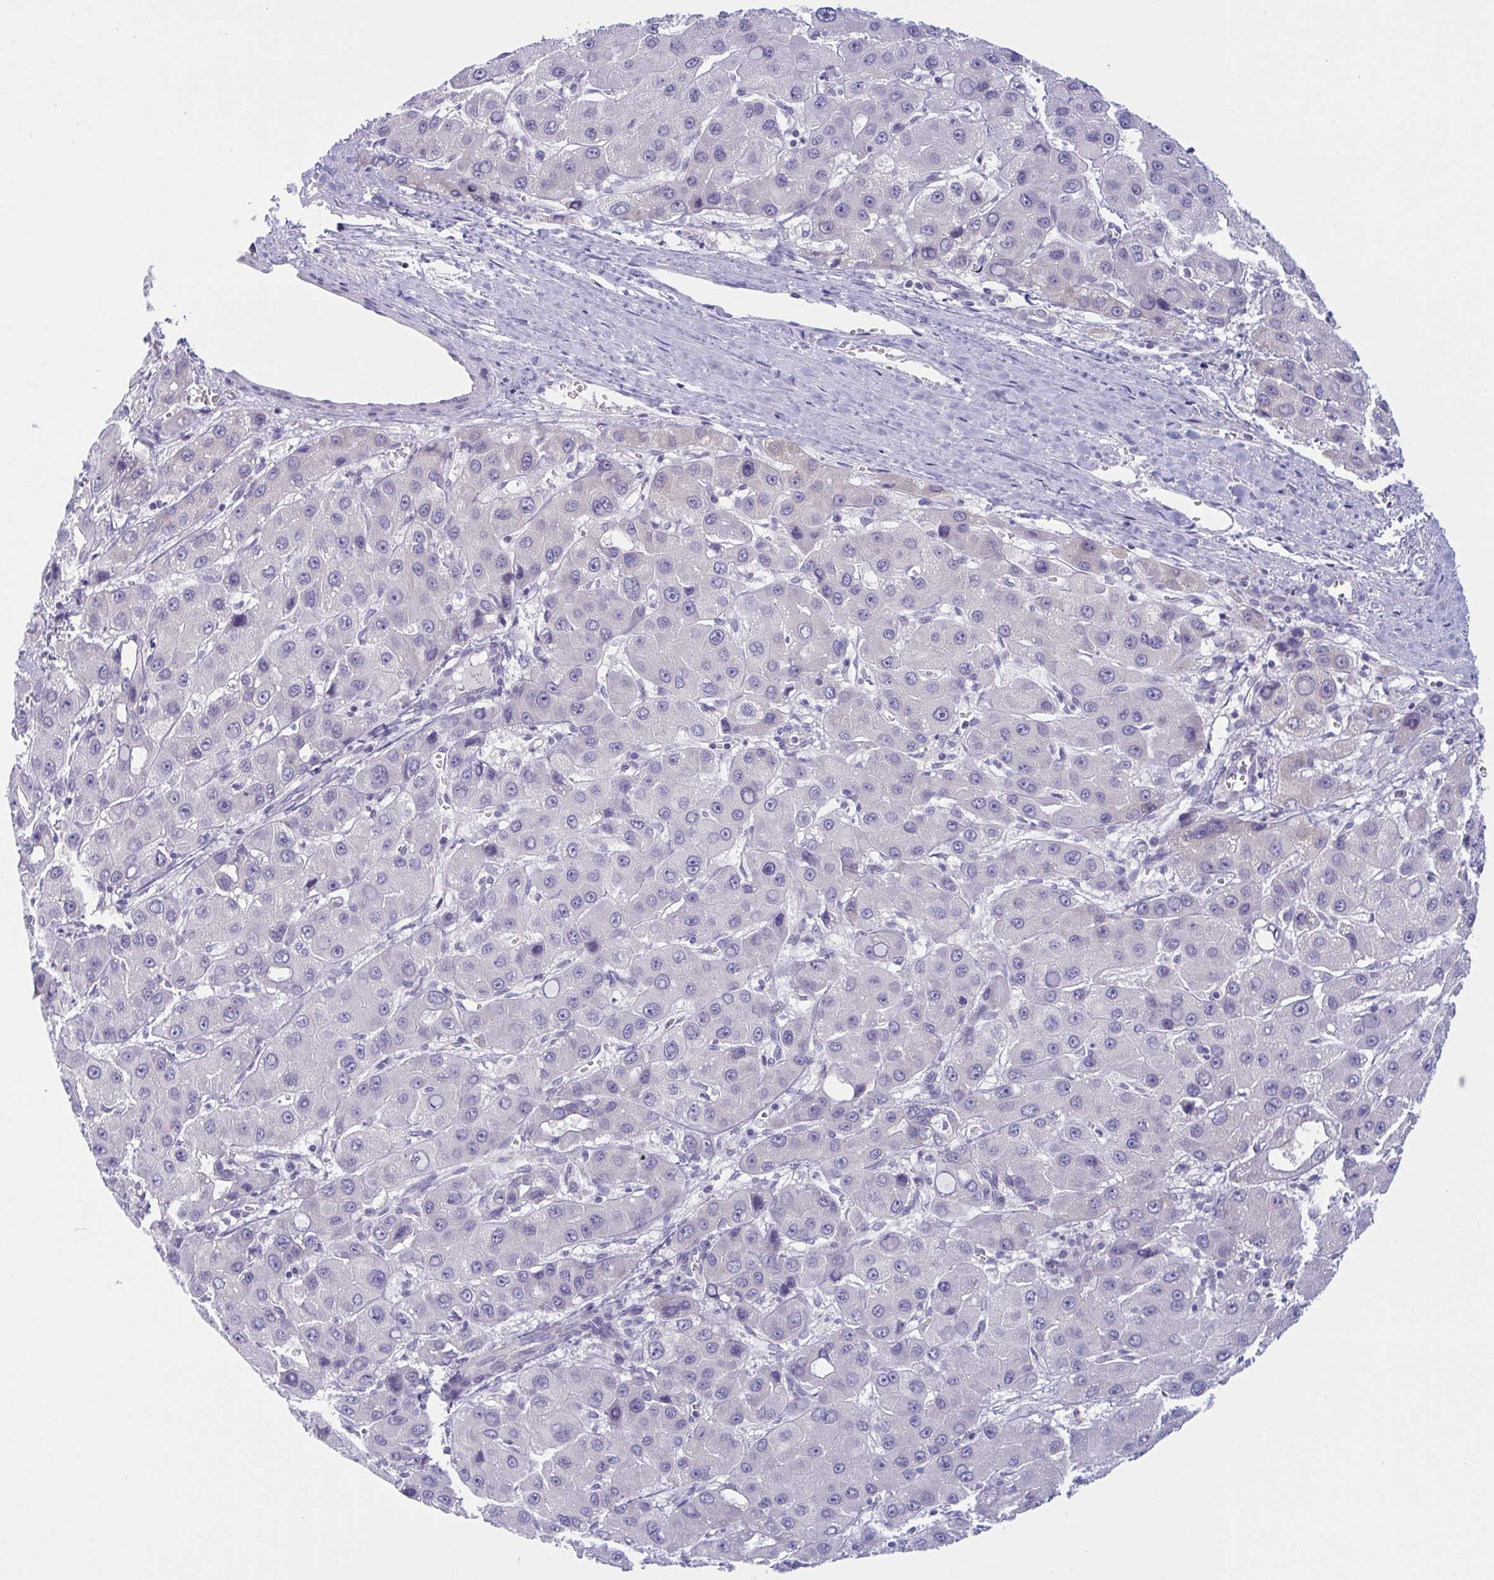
{"staining": {"intensity": "negative", "quantity": "none", "location": "none"}, "tissue": "liver cancer", "cell_type": "Tumor cells", "image_type": "cancer", "snomed": [{"axis": "morphology", "description": "Carcinoma, Hepatocellular, NOS"}, {"axis": "topography", "description": "Liver"}], "caption": "Immunohistochemistry photomicrograph of human liver cancer (hepatocellular carcinoma) stained for a protein (brown), which exhibits no expression in tumor cells.", "gene": "NAA30", "patient": {"sex": "male", "age": 55}}